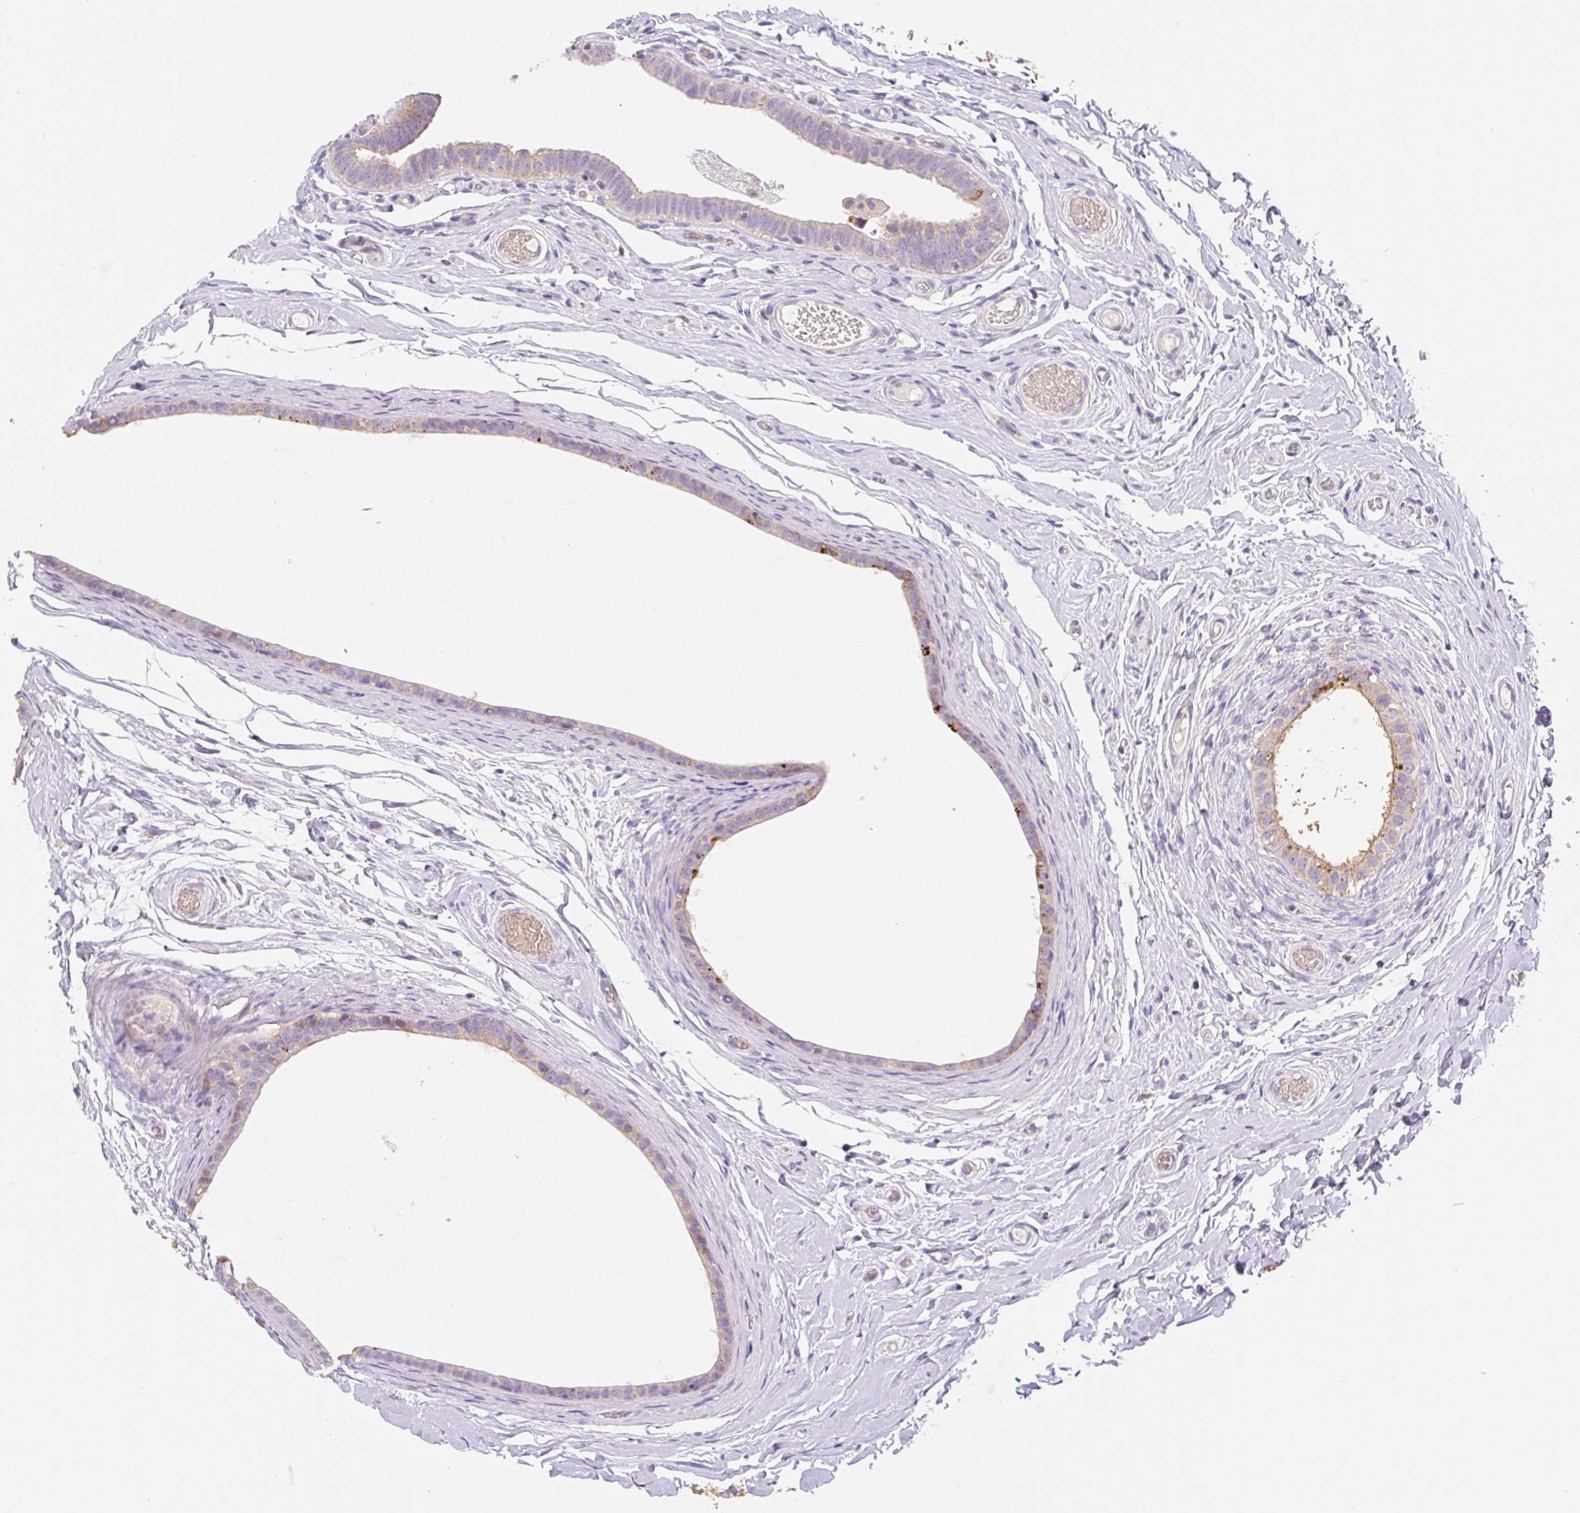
{"staining": {"intensity": "weak", "quantity": ">75%", "location": "cytoplasmic/membranous"}, "tissue": "epididymis", "cell_type": "Glandular cells", "image_type": "normal", "snomed": [{"axis": "morphology", "description": "Normal tissue, NOS"}, {"axis": "morphology", "description": "Carcinoma, Embryonal, NOS"}, {"axis": "topography", "description": "Testis"}, {"axis": "topography", "description": "Epididymis"}], "caption": "Protein staining shows weak cytoplasmic/membranous staining in approximately >75% of glandular cells in benign epididymis.", "gene": "COPZ2", "patient": {"sex": "male", "age": 36}}